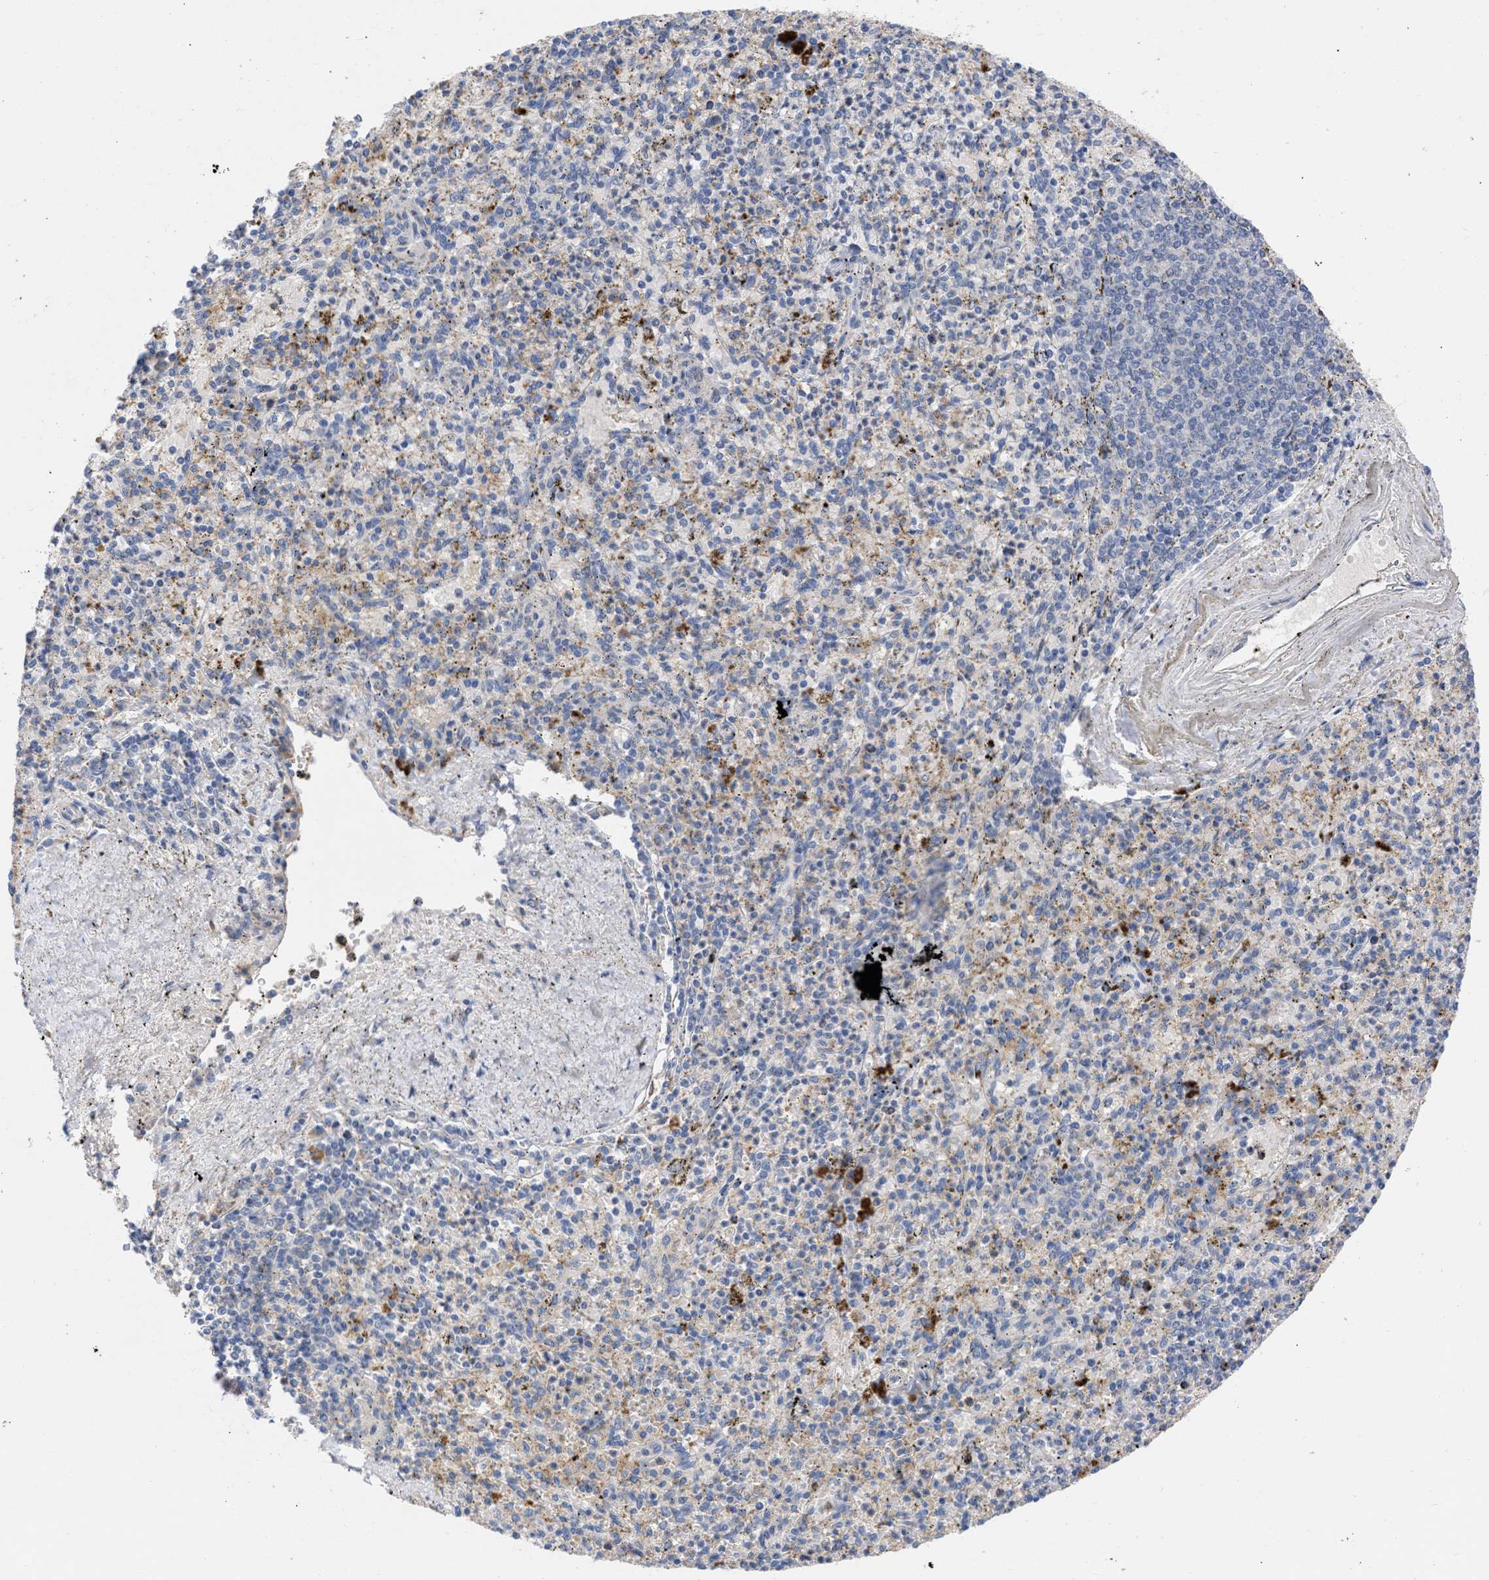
{"staining": {"intensity": "weak", "quantity": "<25%", "location": "cytoplasmic/membranous"}, "tissue": "spleen", "cell_type": "Cells in red pulp", "image_type": "normal", "snomed": [{"axis": "morphology", "description": "Normal tissue, NOS"}, {"axis": "topography", "description": "Spleen"}], "caption": "Spleen stained for a protein using IHC shows no staining cells in red pulp.", "gene": "ARHGEF4", "patient": {"sex": "male", "age": 72}}